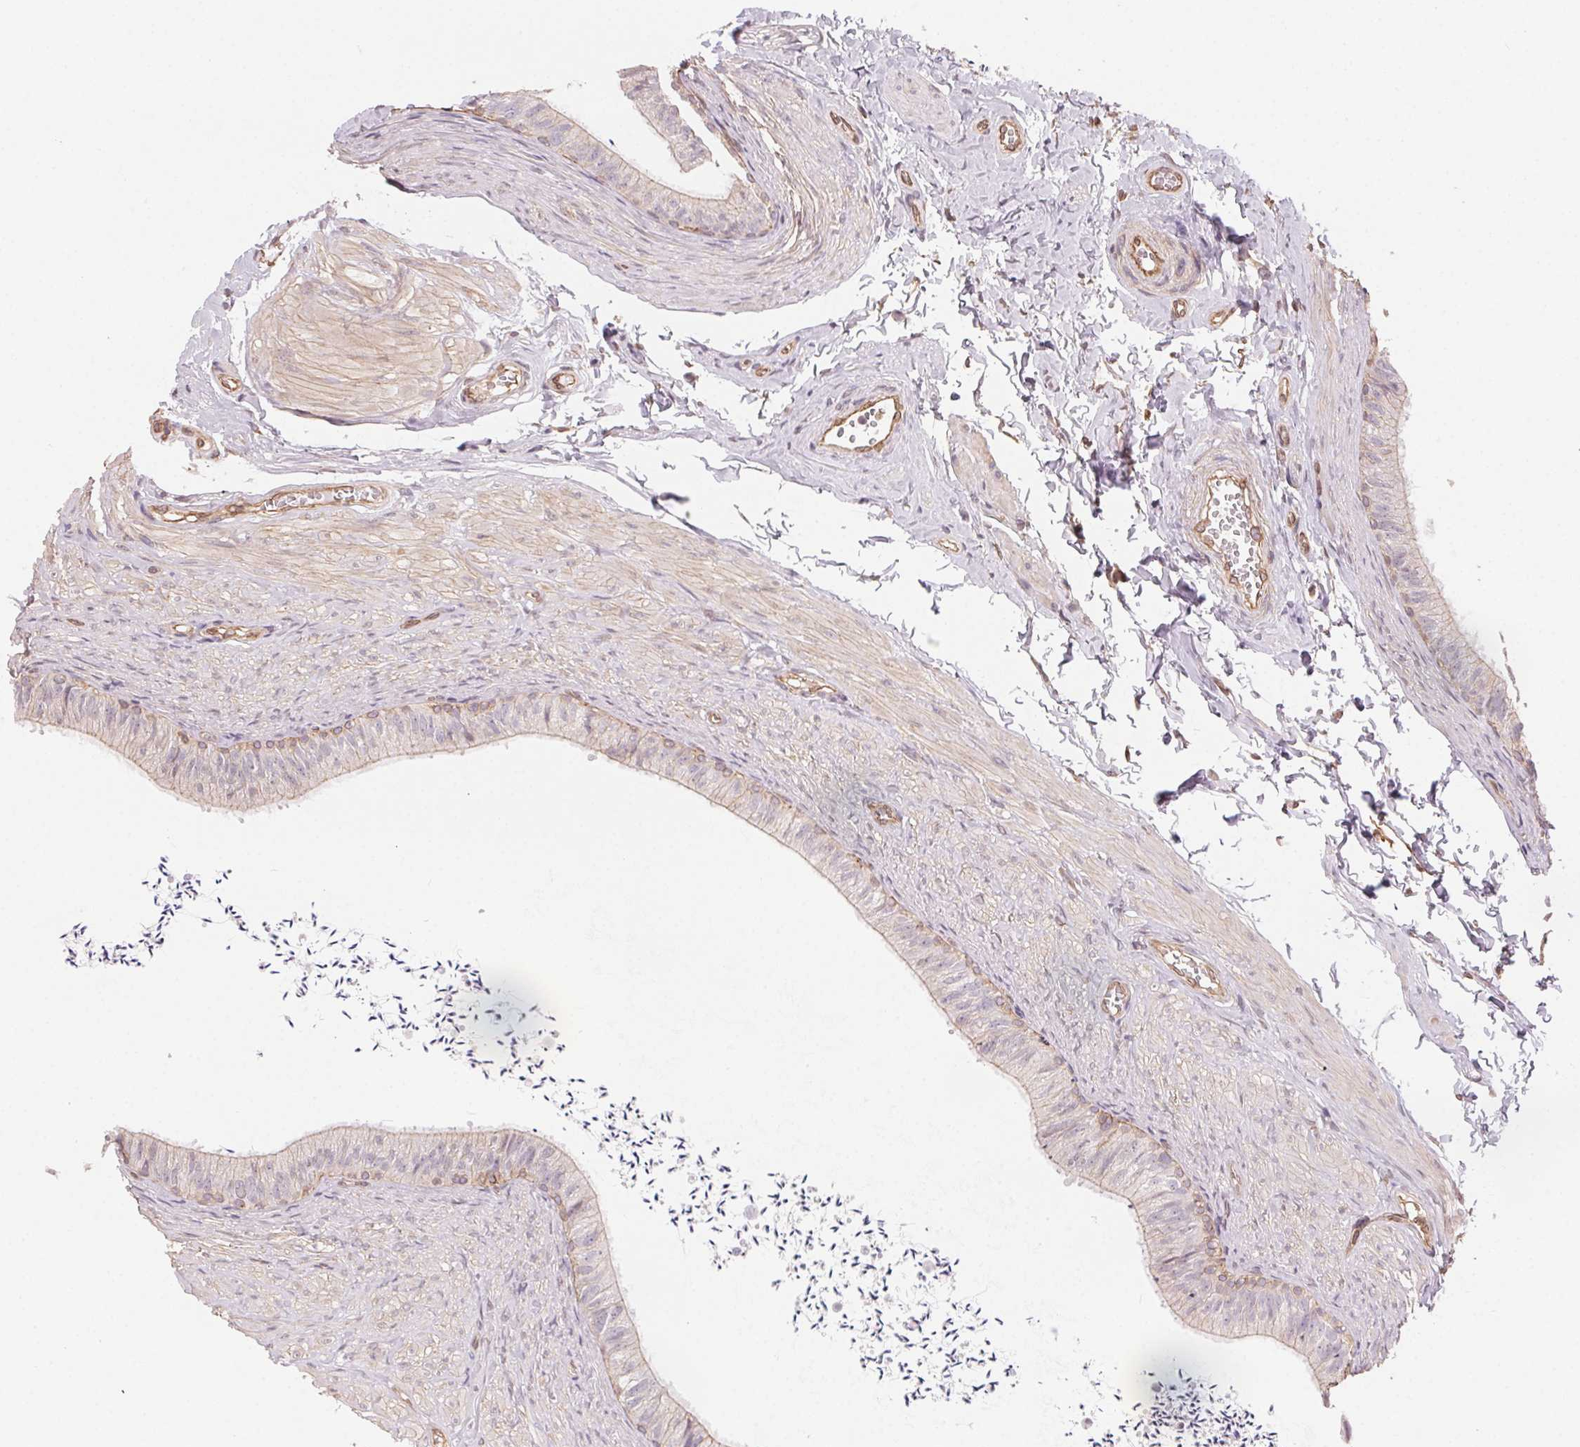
{"staining": {"intensity": "negative", "quantity": "none", "location": "none"}, "tissue": "epididymis", "cell_type": "Glandular cells", "image_type": "normal", "snomed": [{"axis": "morphology", "description": "Normal tissue, NOS"}, {"axis": "topography", "description": "Epididymis, spermatic cord, NOS"}, {"axis": "topography", "description": "Epididymis"}, {"axis": "topography", "description": "Peripheral nerve tissue"}], "caption": "DAB (3,3'-diaminobenzidine) immunohistochemical staining of benign human epididymis exhibits no significant expression in glandular cells.", "gene": "PLA2G4F", "patient": {"sex": "male", "age": 29}}